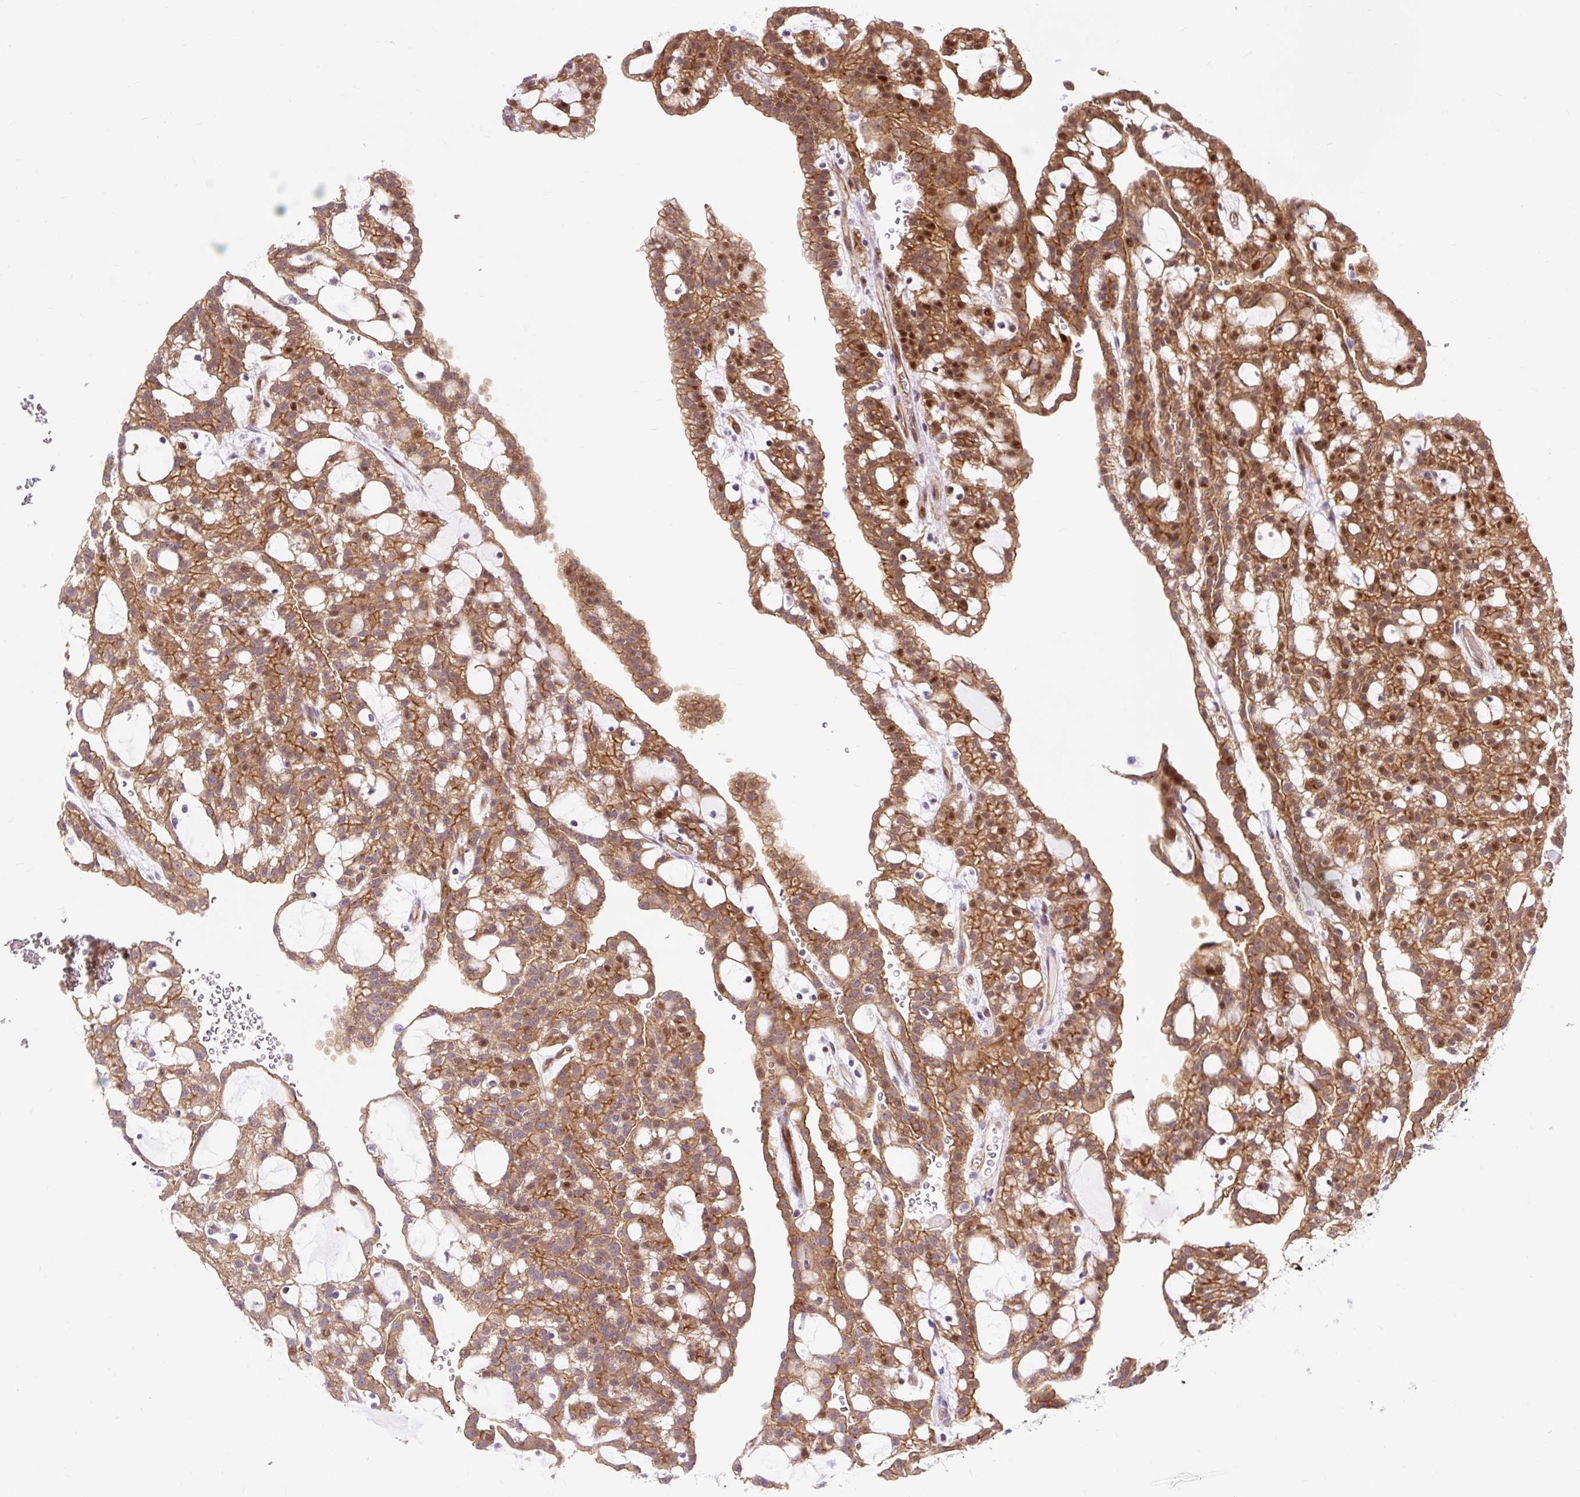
{"staining": {"intensity": "moderate", "quantity": ">75%", "location": "cytoplasmic/membranous,nuclear"}, "tissue": "renal cancer", "cell_type": "Tumor cells", "image_type": "cancer", "snomed": [{"axis": "morphology", "description": "Adenocarcinoma, NOS"}, {"axis": "topography", "description": "Kidney"}], "caption": "Renal cancer (adenocarcinoma) stained with DAB (3,3'-diaminobenzidine) IHC exhibits medium levels of moderate cytoplasmic/membranous and nuclear expression in approximately >75% of tumor cells.", "gene": "HIP1R", "patient": {"sex": "male", "age": 63}}